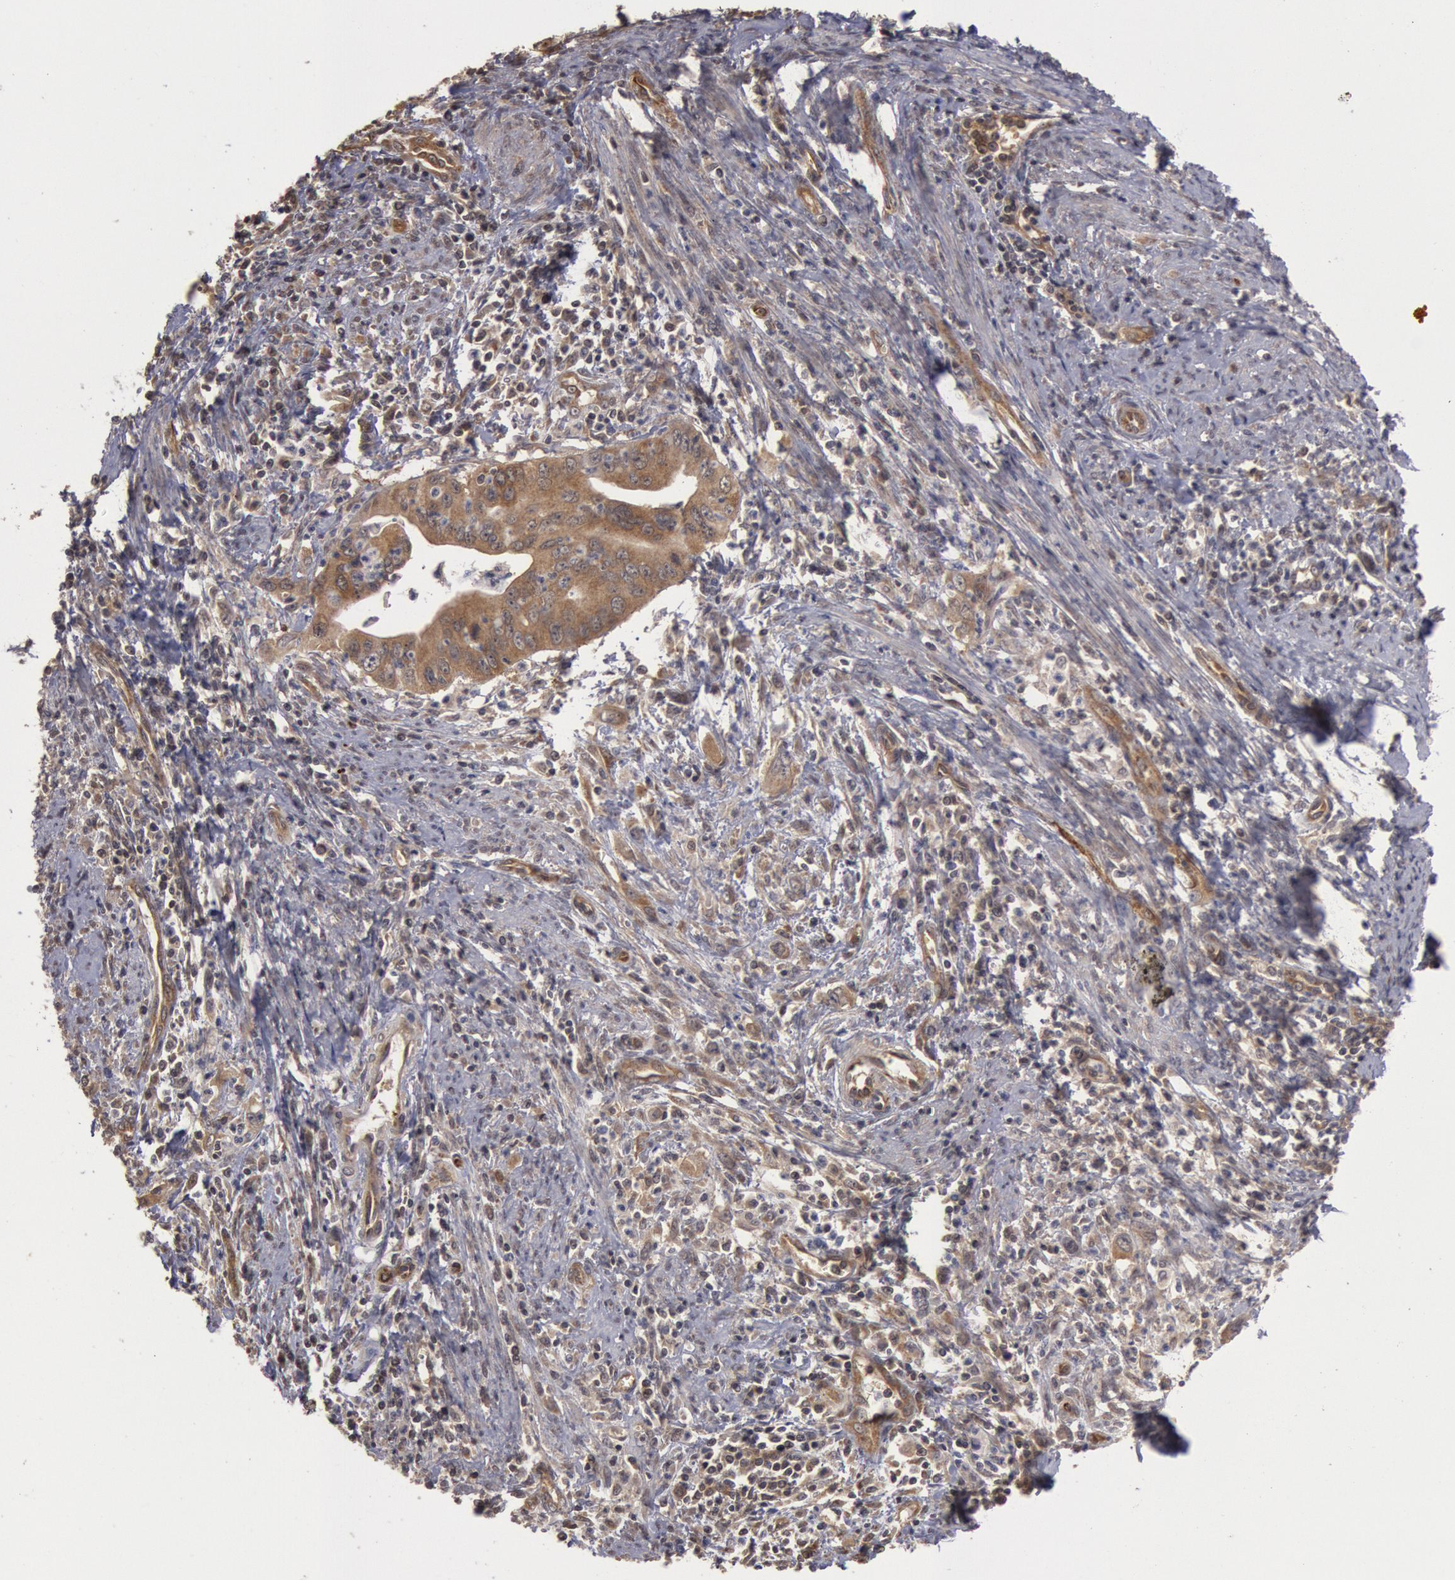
{"staining": {"intensity": "moderate", "quantity": ">75%", "location": "cytoplasmic/membranous"}, "tissue": "cervical cancer", "cell_type": "Tumor cells", "image_type": "cancer", "snomed": [{"axis": "morphology", "description": "Normal tissue, NOS"}, {"axis": "morphology", "description": "Adenocarcinoma, NOS"}, {"axis": "topography", "description": "Cervix"}], "caption": "Cervical adenocarcinoma stained with a brown dye shows moderate cytoplasmic/membranous positive expression in about >75% of tumor cells.", "gene": "USP14", "patient": {"sex": "female", "age": 34}}